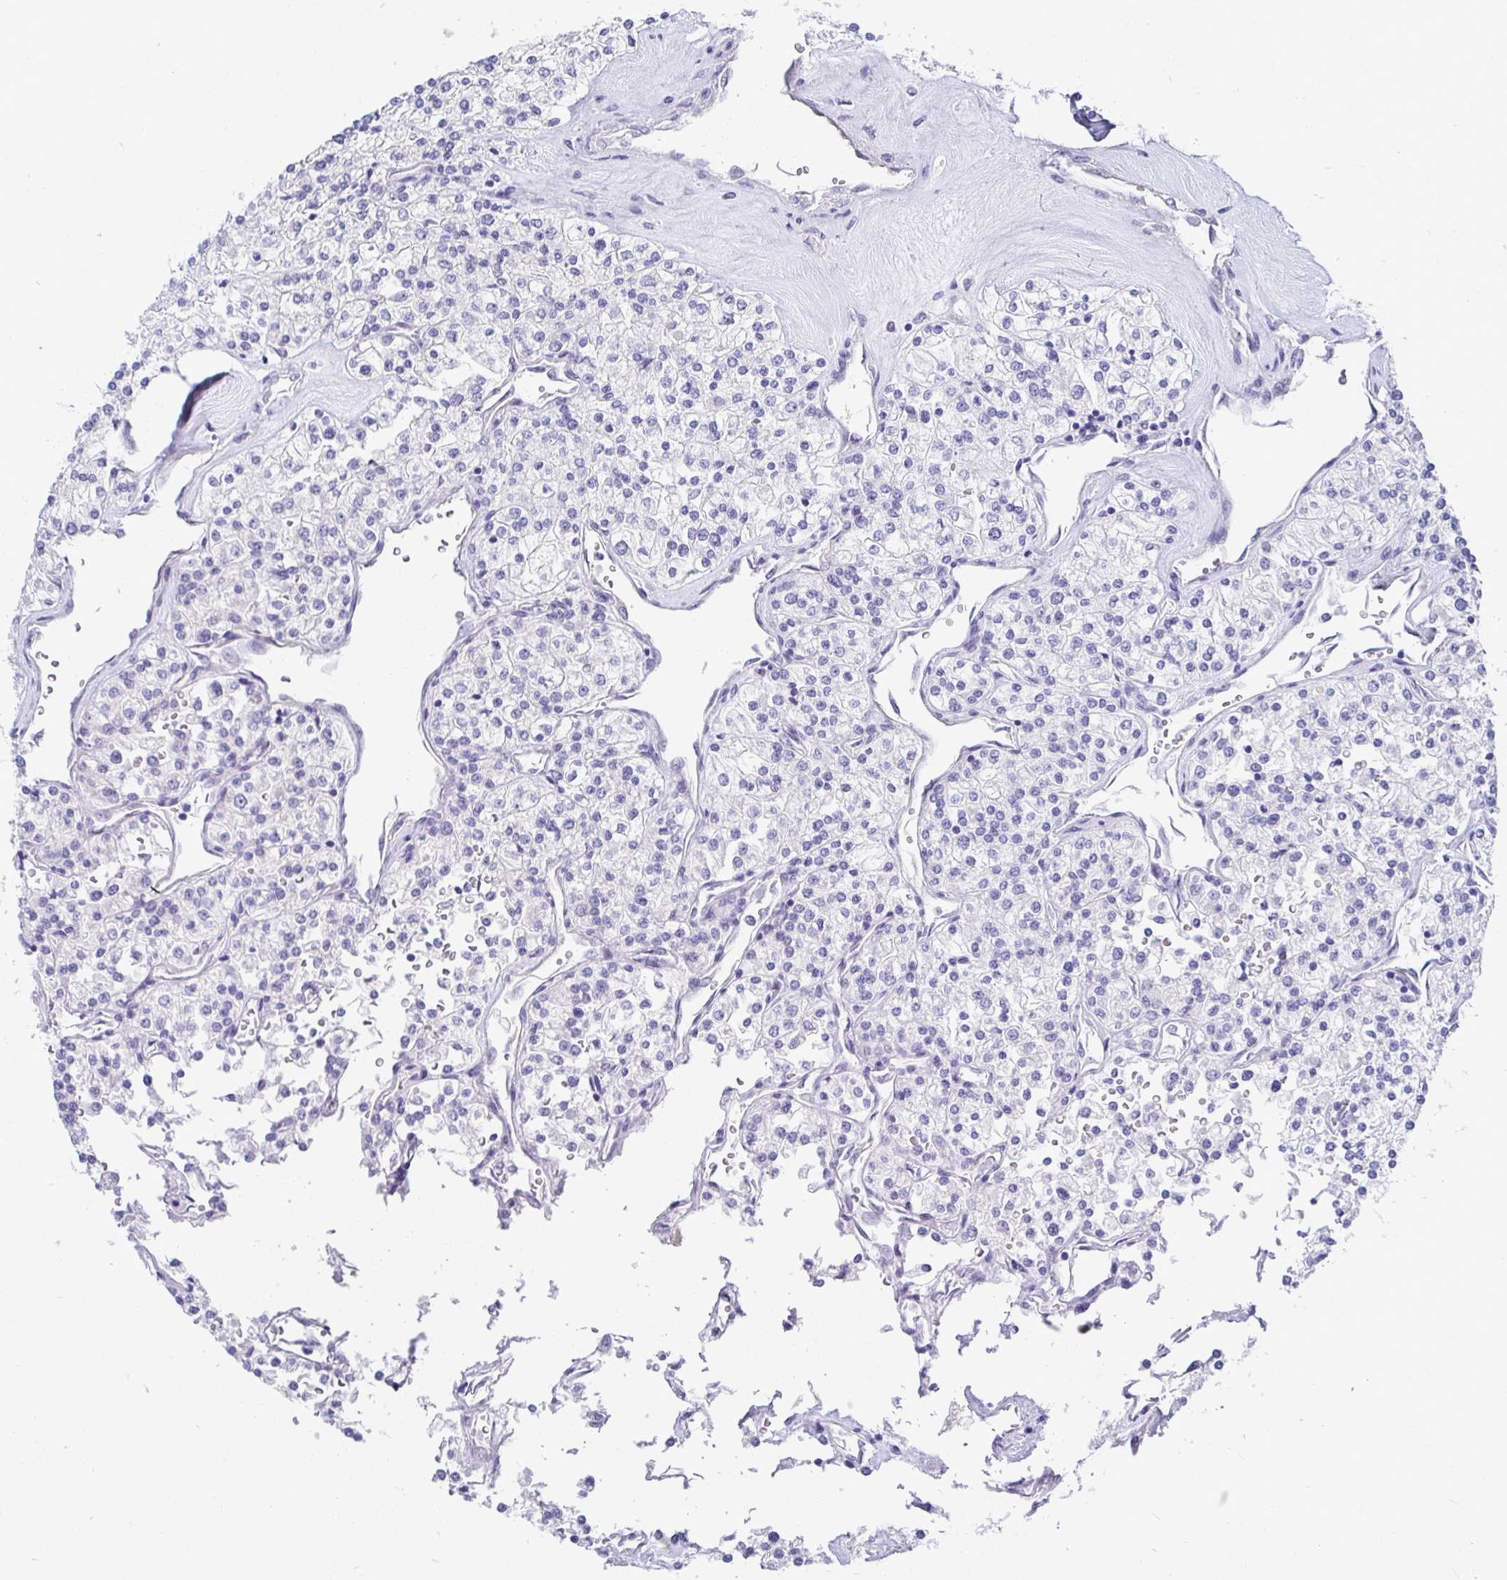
{"staining": {"intensity": "negative", "quantity": "none", "location": "none"}, "tissue": "renal cancer", "cell_type": "Tumor cells", "image_type": "cancer", "snomed": [{"axis": "morphology", "description": "Adenocarcinoma, NOS"}, {"axis": "topography", "description": "Kidney"}], "caption": "Immunohistochemical staining of renal adenocarcinoma reveals no significant positivity in tumor cells.", "gene": "TMEM241", "patient": {"sex": "male", "age": 80}}